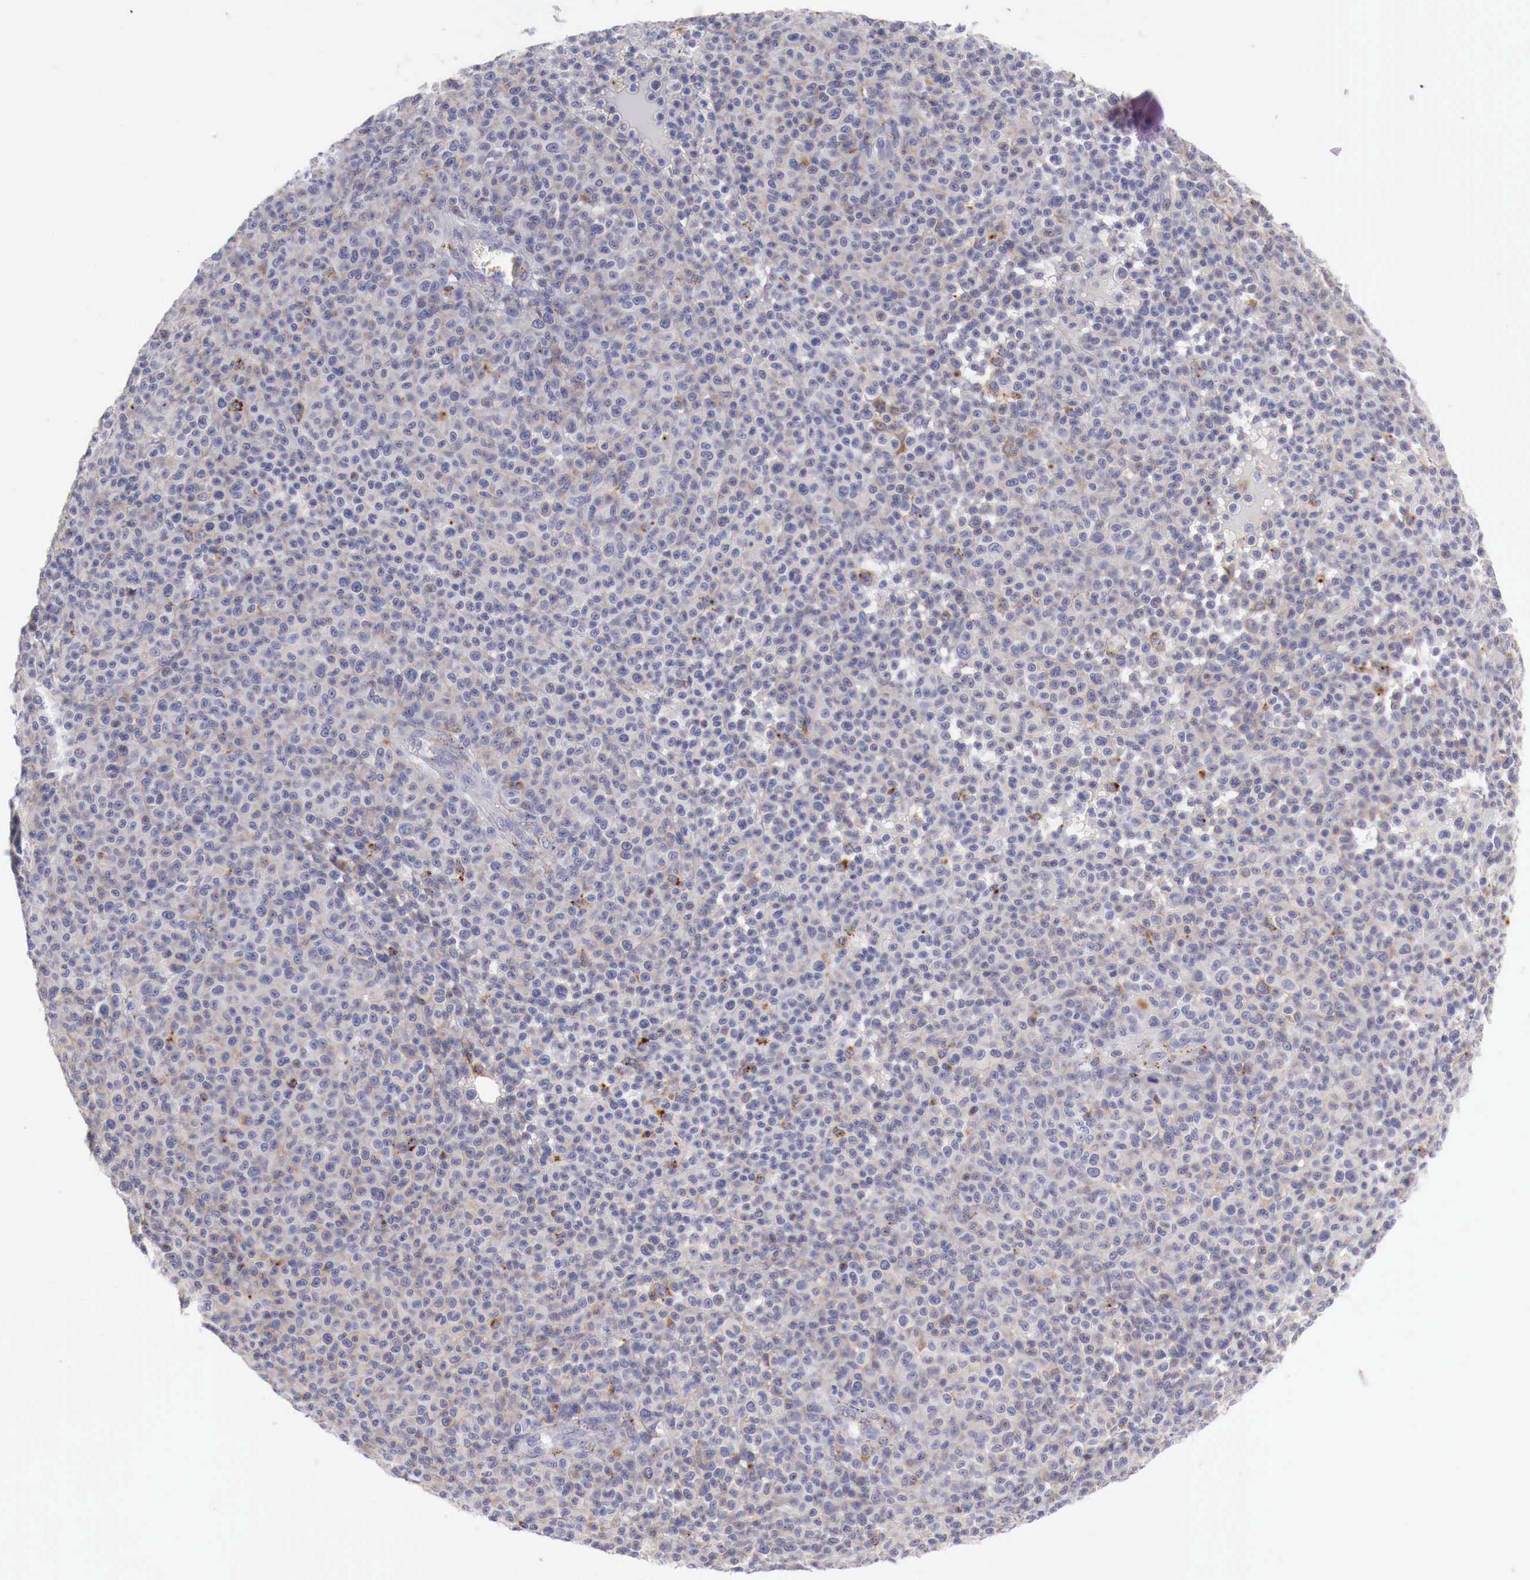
{"staining": {"intensity": "negative", "quantity": "none", "location": "none"}, "tissue": "melanoma", "cell_type": "Tumor cells", "image_type": "cancer", "snomed": [{"axis": "morphology", "description": "Malignant melanoma, Metastatic site"}, {"axis": "topography", "description": "Skin"}], "caption": "The image exhibits no staining of tumor cells in malignant melanoma (metastatic site).", "gene": "GLA", "patient": {"sex": "male", "age": 32}}